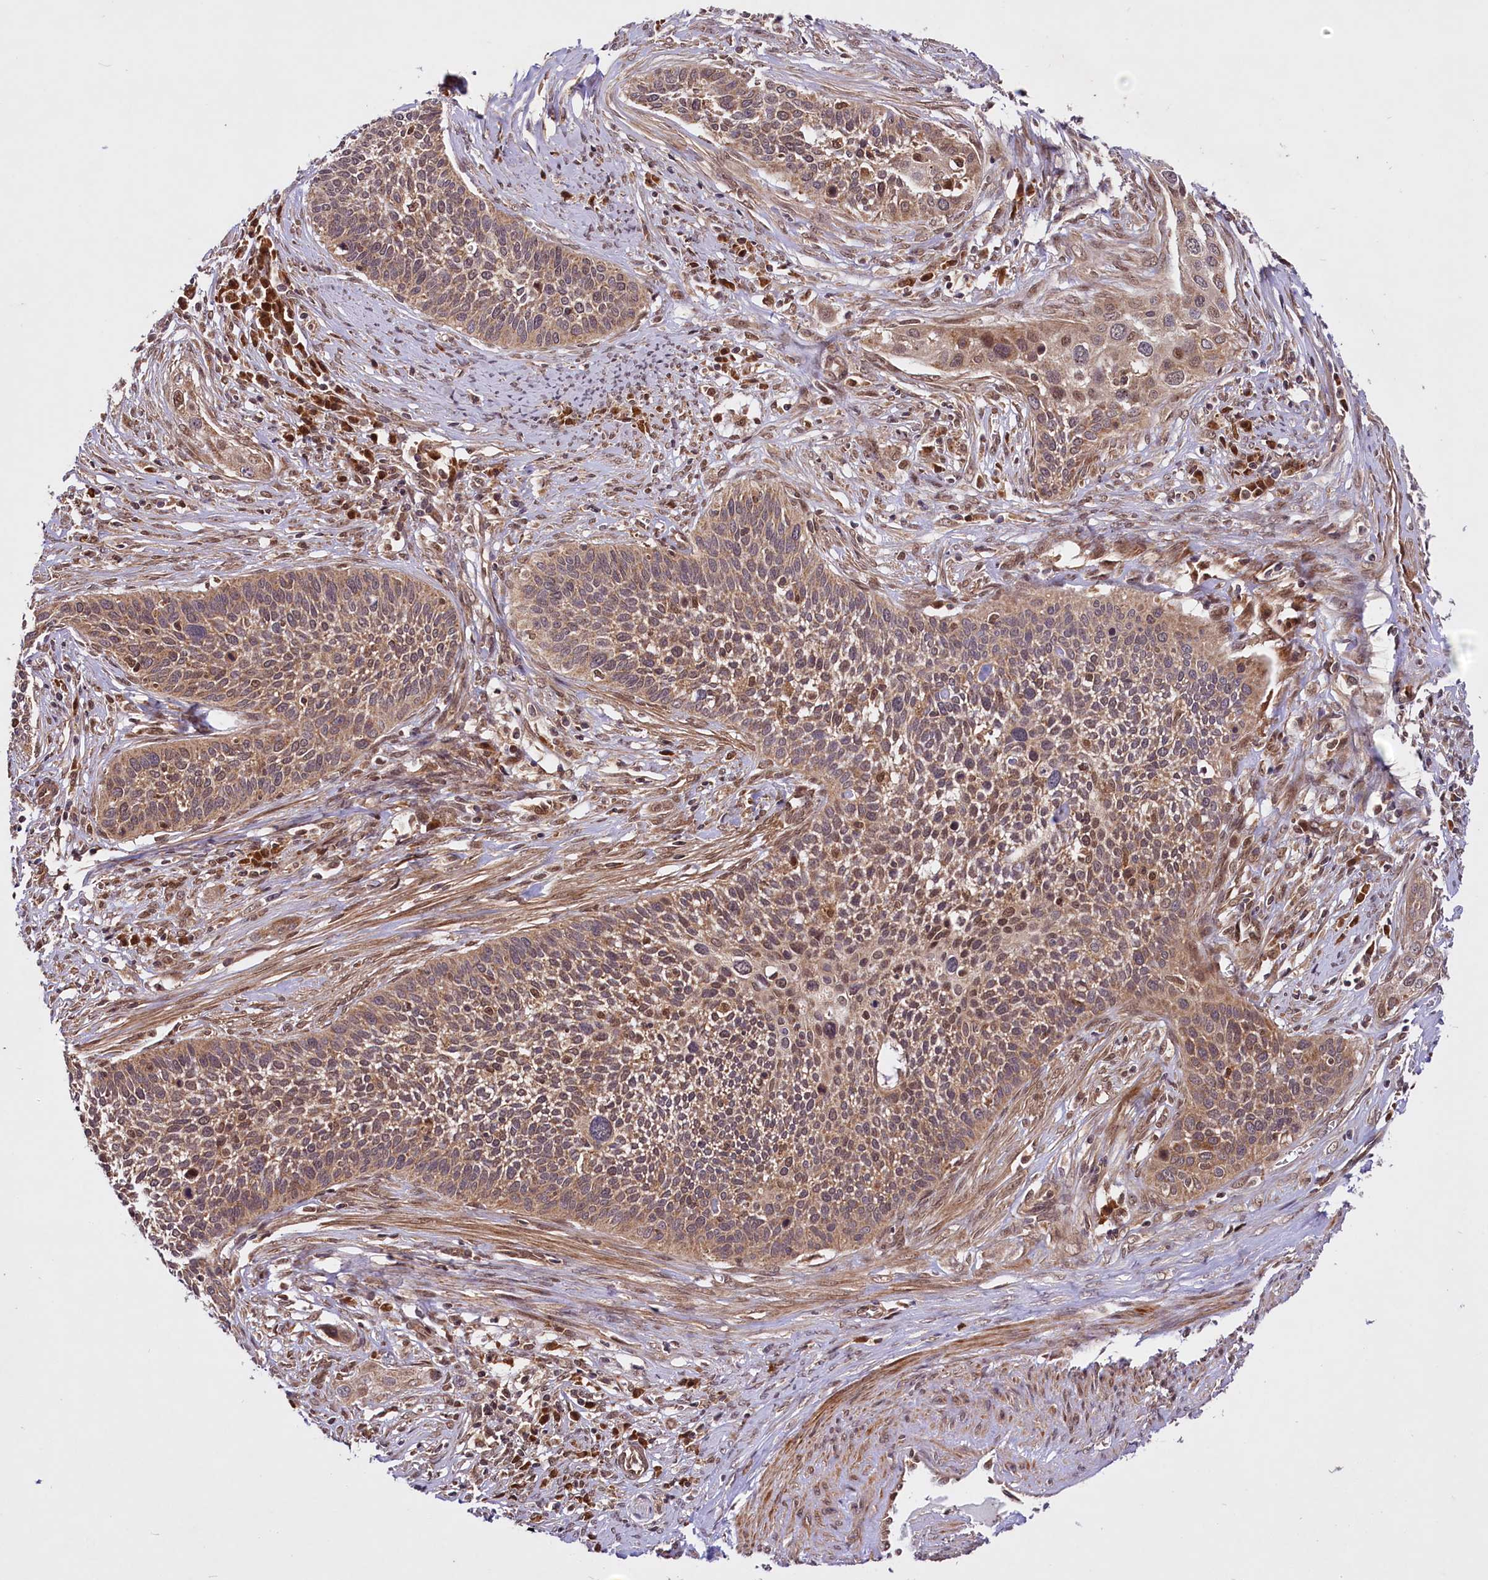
{"staining": {"intensity": "moderate", "quantity": ">75%", "location": "cytoplasmic/membranous,nuclear"}, "tissue": "cervical cancer", "cell_type": "Tumor cells", "image_type": "cancer", "snomed": [{"axis": "morphology", "description": "Squamous cell carcinoma, NOS"}, {"axis": "topography", "description": "Cervix"}], "caption": "This image exhibits cervical cancer stained with immunohistochemistry to label a protein in brown. The cytoplasmic/membranous and nuclear of tumor cells show moderate positivity for the protein. Nuclei are counter-stained blue.", "gene": "UBE3A", "patient": {"sex": "female", "age": 34}}